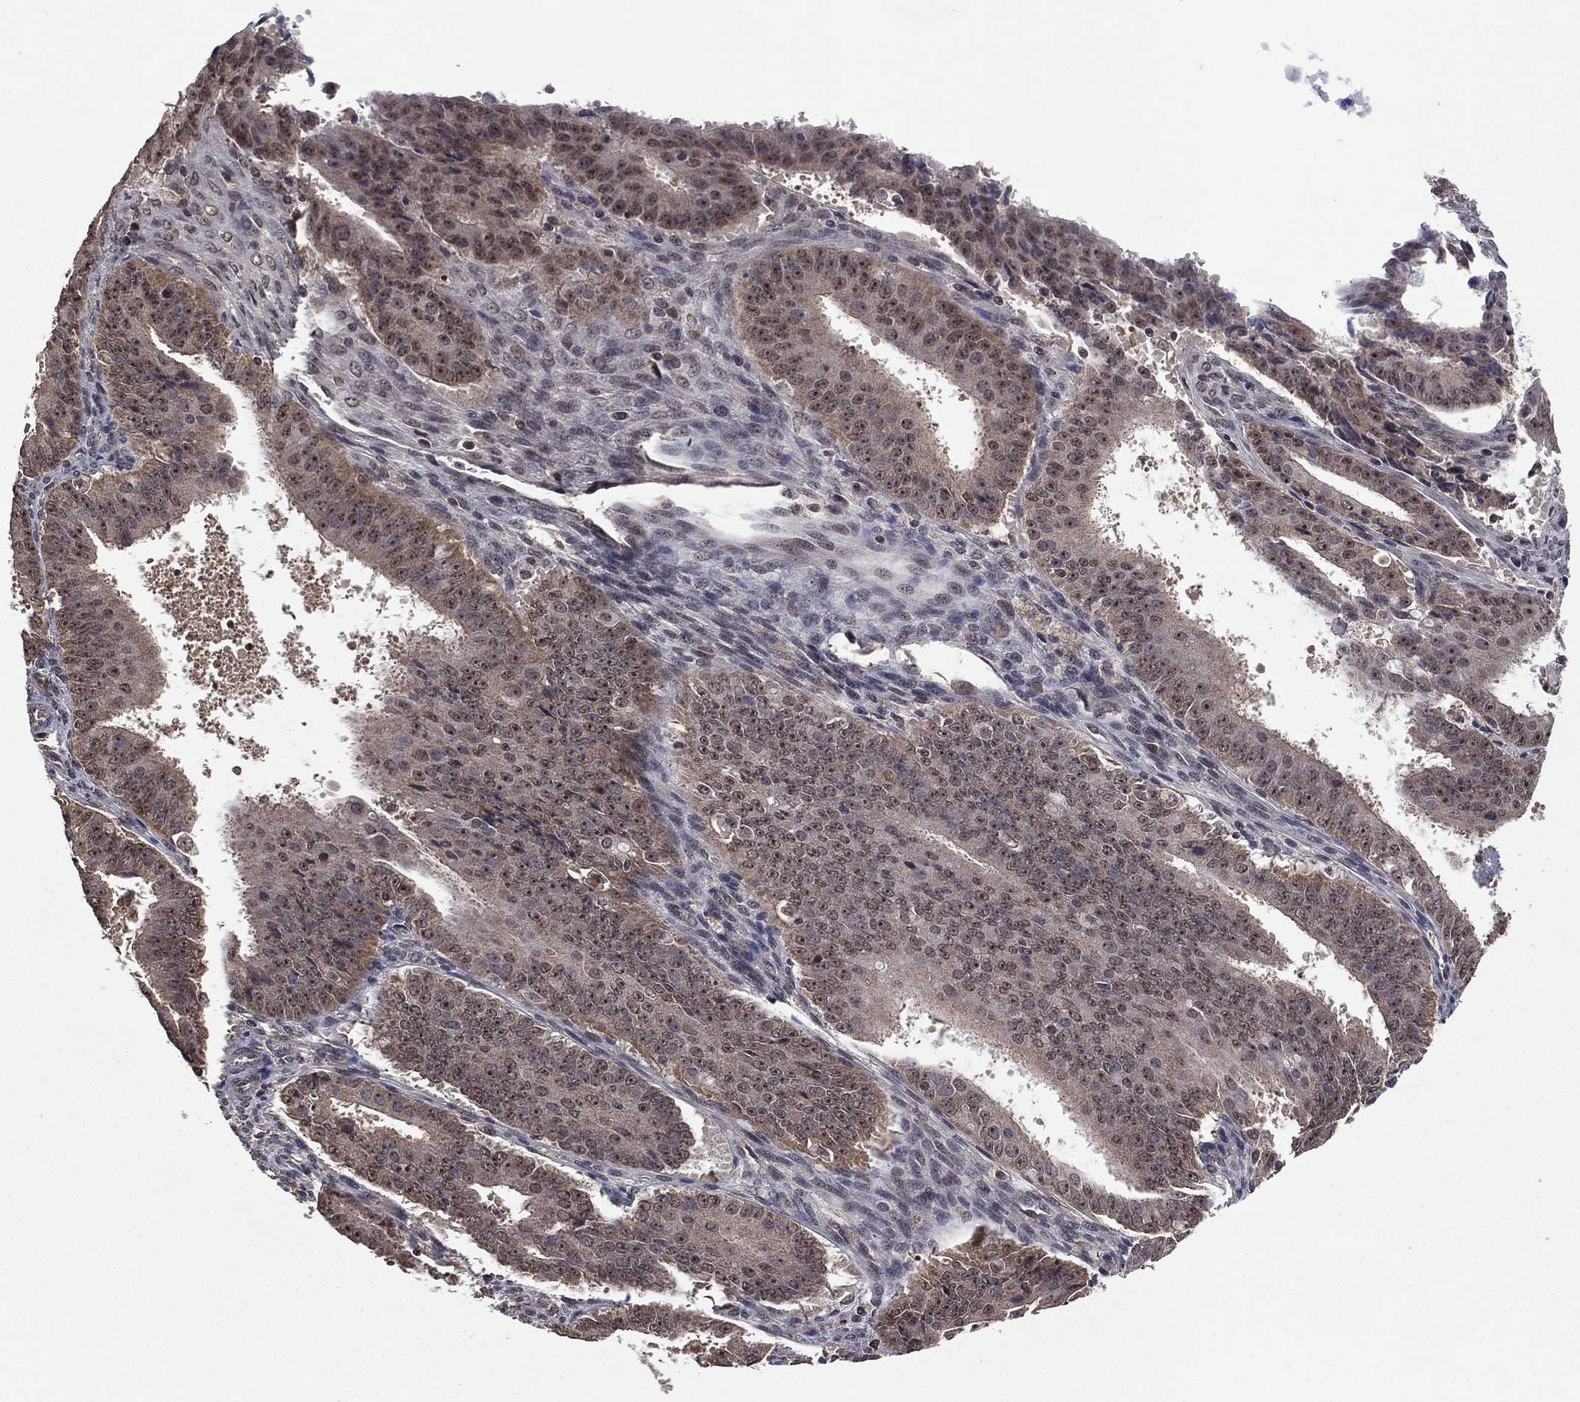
{"staining": {"intensity": "weak", "quantity": "<25%", "location": "cytoplasmic/membranous"}, "tissue": "ovarian cancer", "cell_type": "Tumor cells", "image_type": "cancer", "snomed": [{"axis": "morphology", "description": "Carcinoma, endometroid"}, {"axis": "topography", "description": "Ovary"}], "caption": "Protein analysis of ovarian endometroid carcinoma shows no significant staining in tumor cells.", "gene": "NELFCD", "patient": {"sex": "female", "age": 42}}